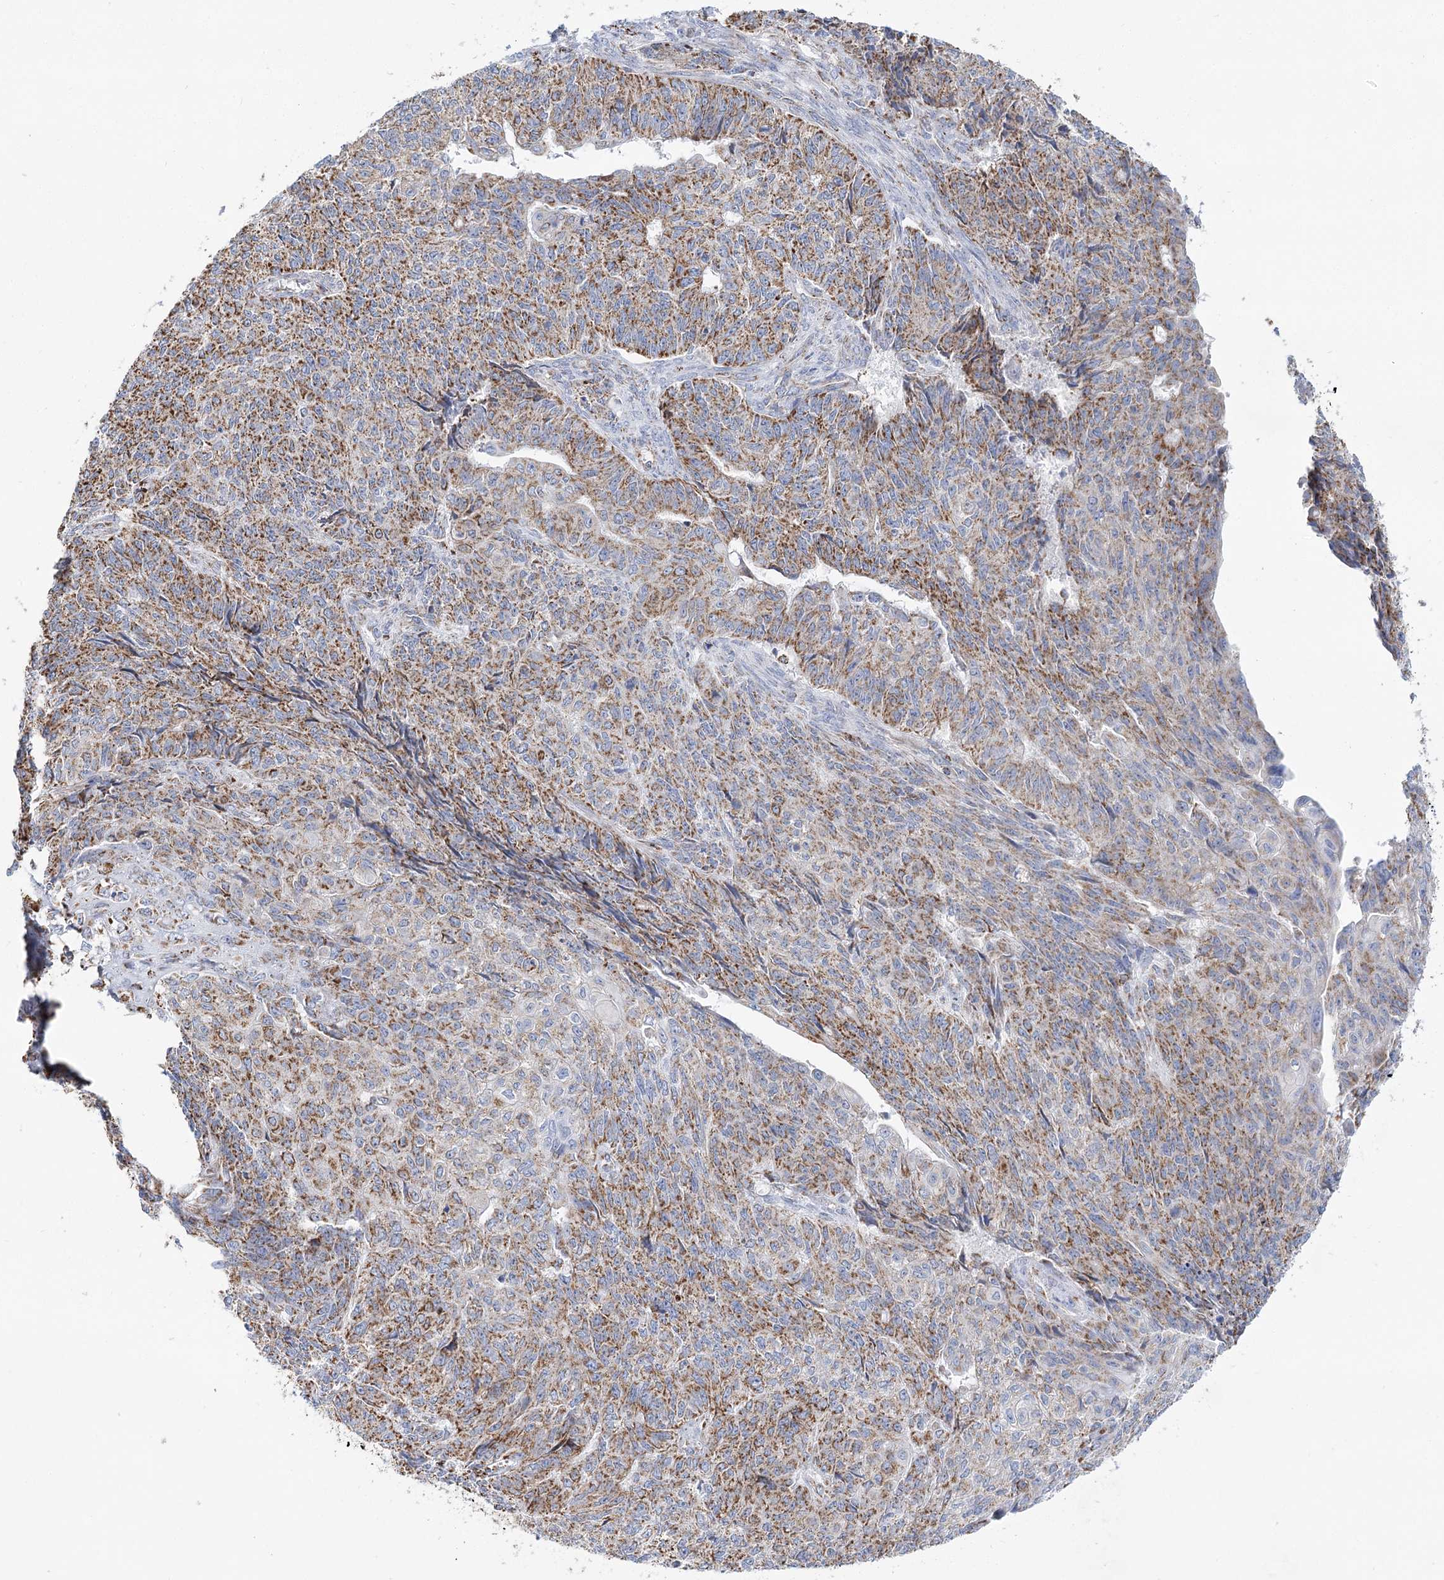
{"staining": {"intensity": "moderate", "quantity": ">75%", "location": "cytoplasmic/membranous"}, "tissue": "endometrial cancer", "cell_type": "Tumor cells", "image_type": "cancer", "snomed": [{"axis": "morphology", "description": "Adenocarcinoma, NOS"}, {"axis": "topography", "description": "Endometrium"}], "caption": "IHC histopathology image of endometrial adenocarcinoma stained for a protein (brown), which demonstrates medium levels of moderate cytoplasmic/membranous staining in about >75% of tumor cells.", "gene": "NADK2", "patient": {"sex": "female", "age": 32}}